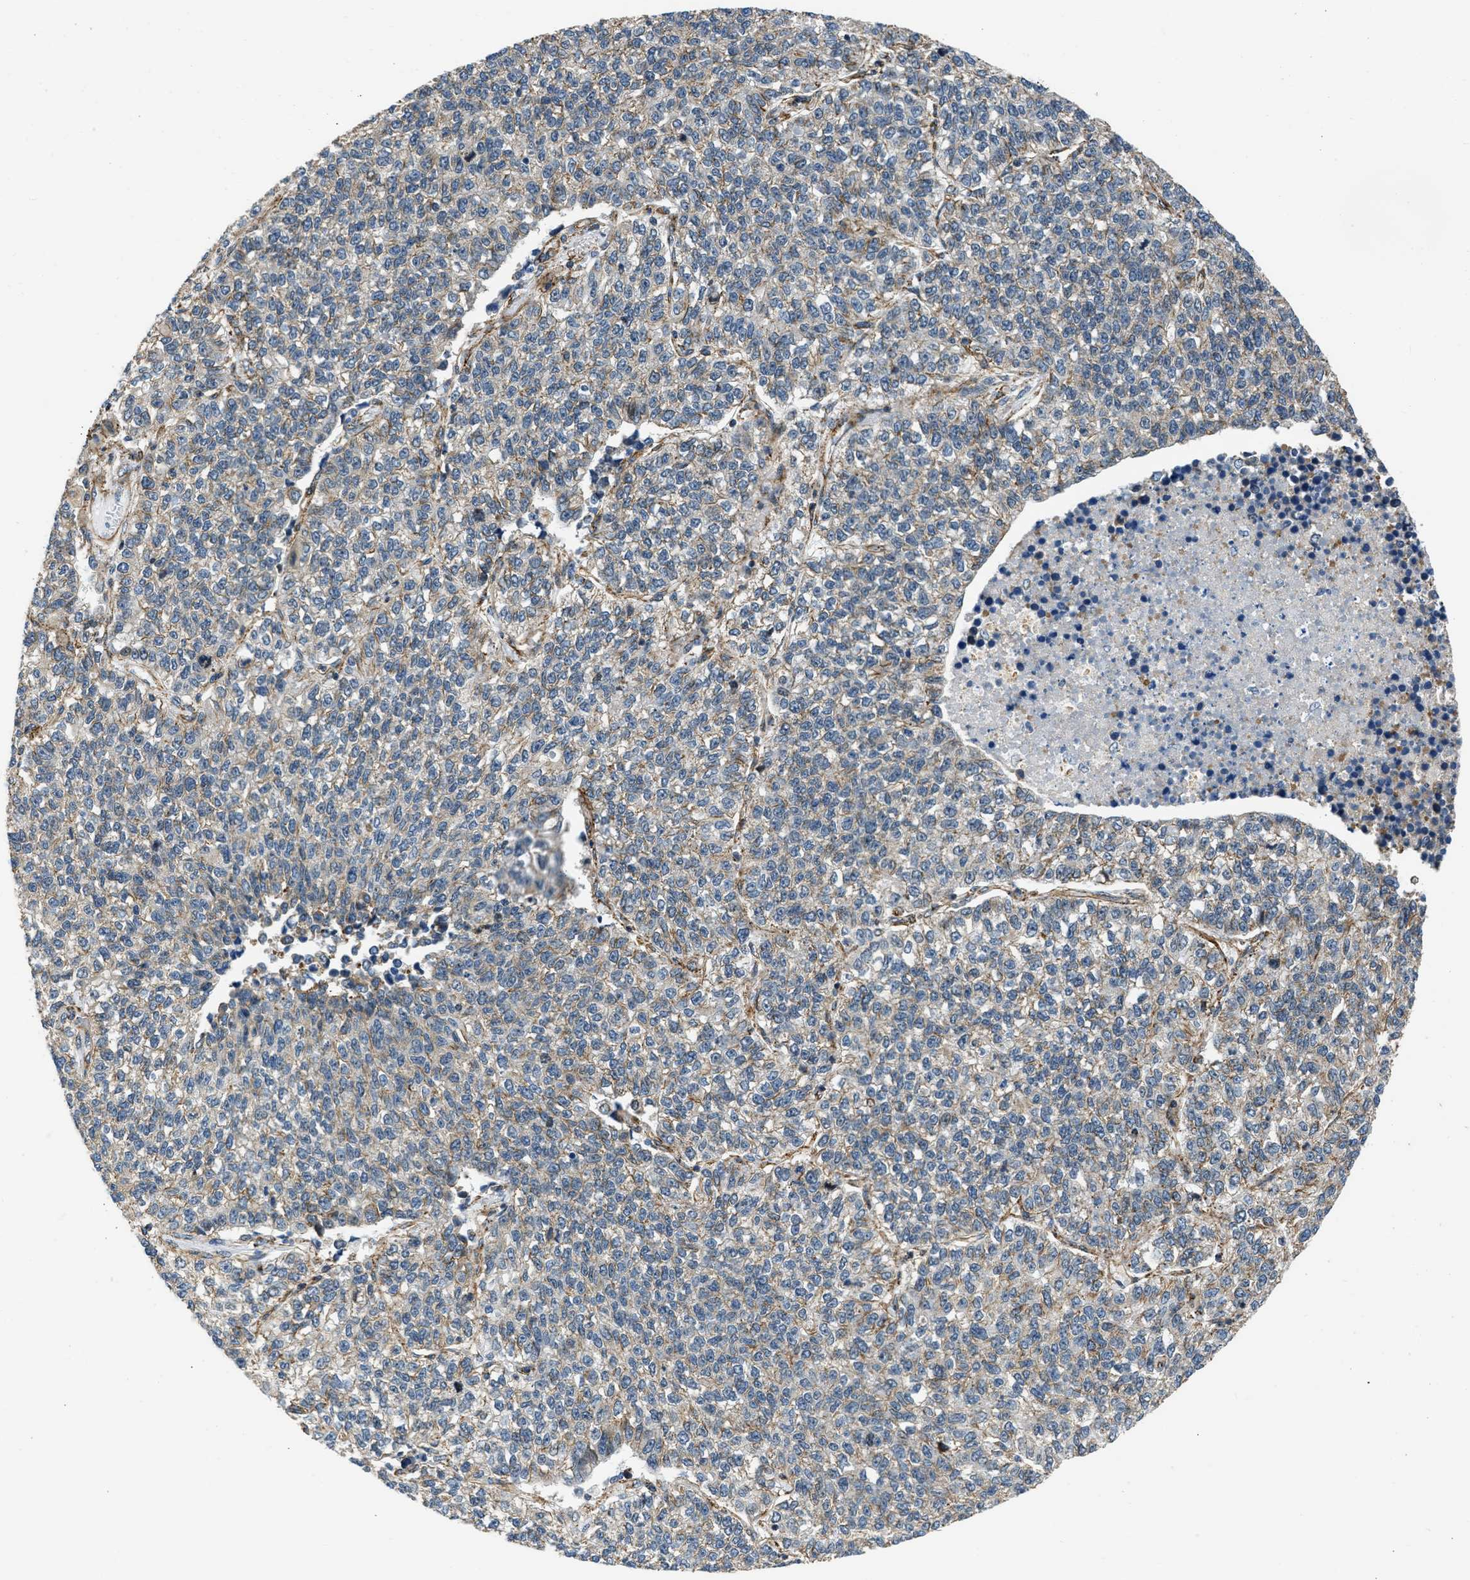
{"staining": {"intensity": "moderate", "quantity": "25%-75%", "location": "cytoplasmic/membranous"}, "tissue": "lung cancer", "cell_type": "Tumor cells", "image_type": "cancer", "snomed": [{"axis": "morphology", "description": "Adenocarcinoma, NOS"}, {"axis": "topography", "description": "Lung"}], "caption": "Approximately 25%-75% of tumor cells in human lung cancer reveal moderate cytoplasmic/membranous protein staining as visualized by brown immunohistochemical staining.", "gene": "SEPTIN2", "patient": {"sex": "male", "age": 49}}